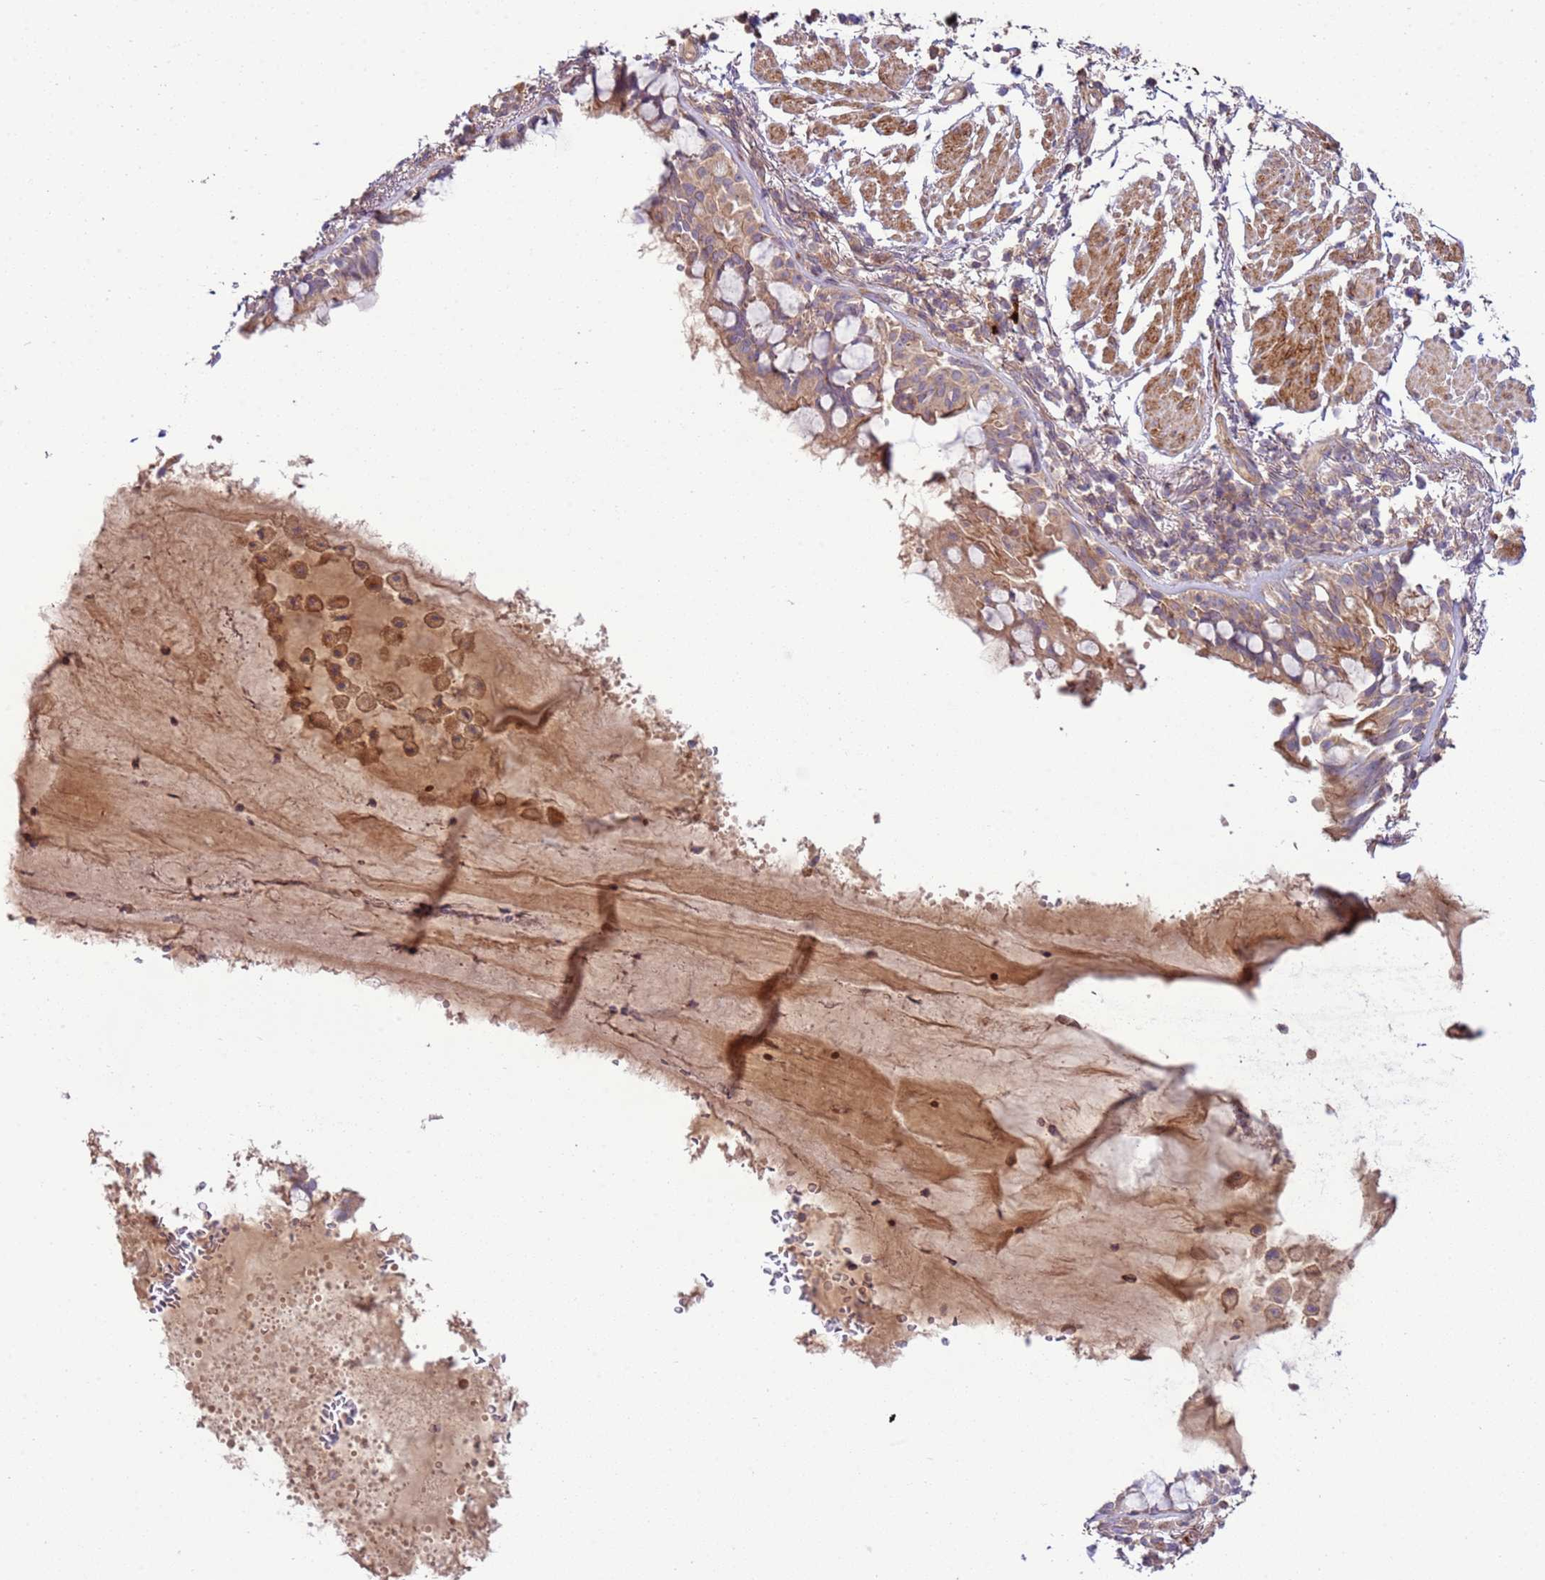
{"staining": {"intensity": "moderate", "quantity": ">75%", "location": "cytoplasmic/membranous"}, "tissue": "bronchus", "cell_type": "Respiratory epithelial cells", "image_type": "normal", "snomed": [{"axis": "morphology", "description": "Normal tissue, NOS"}, {"axis": "topography", "description": "Bronchus"}], "caption": "Brown immunohistochemical staining in normal bronchus reveals moderate cytoplasmic/membranous expression in about >75% of respiratory epithelial cells.", "gene": "ZNF624", "patient": {"sex": "male", "age": 70}}